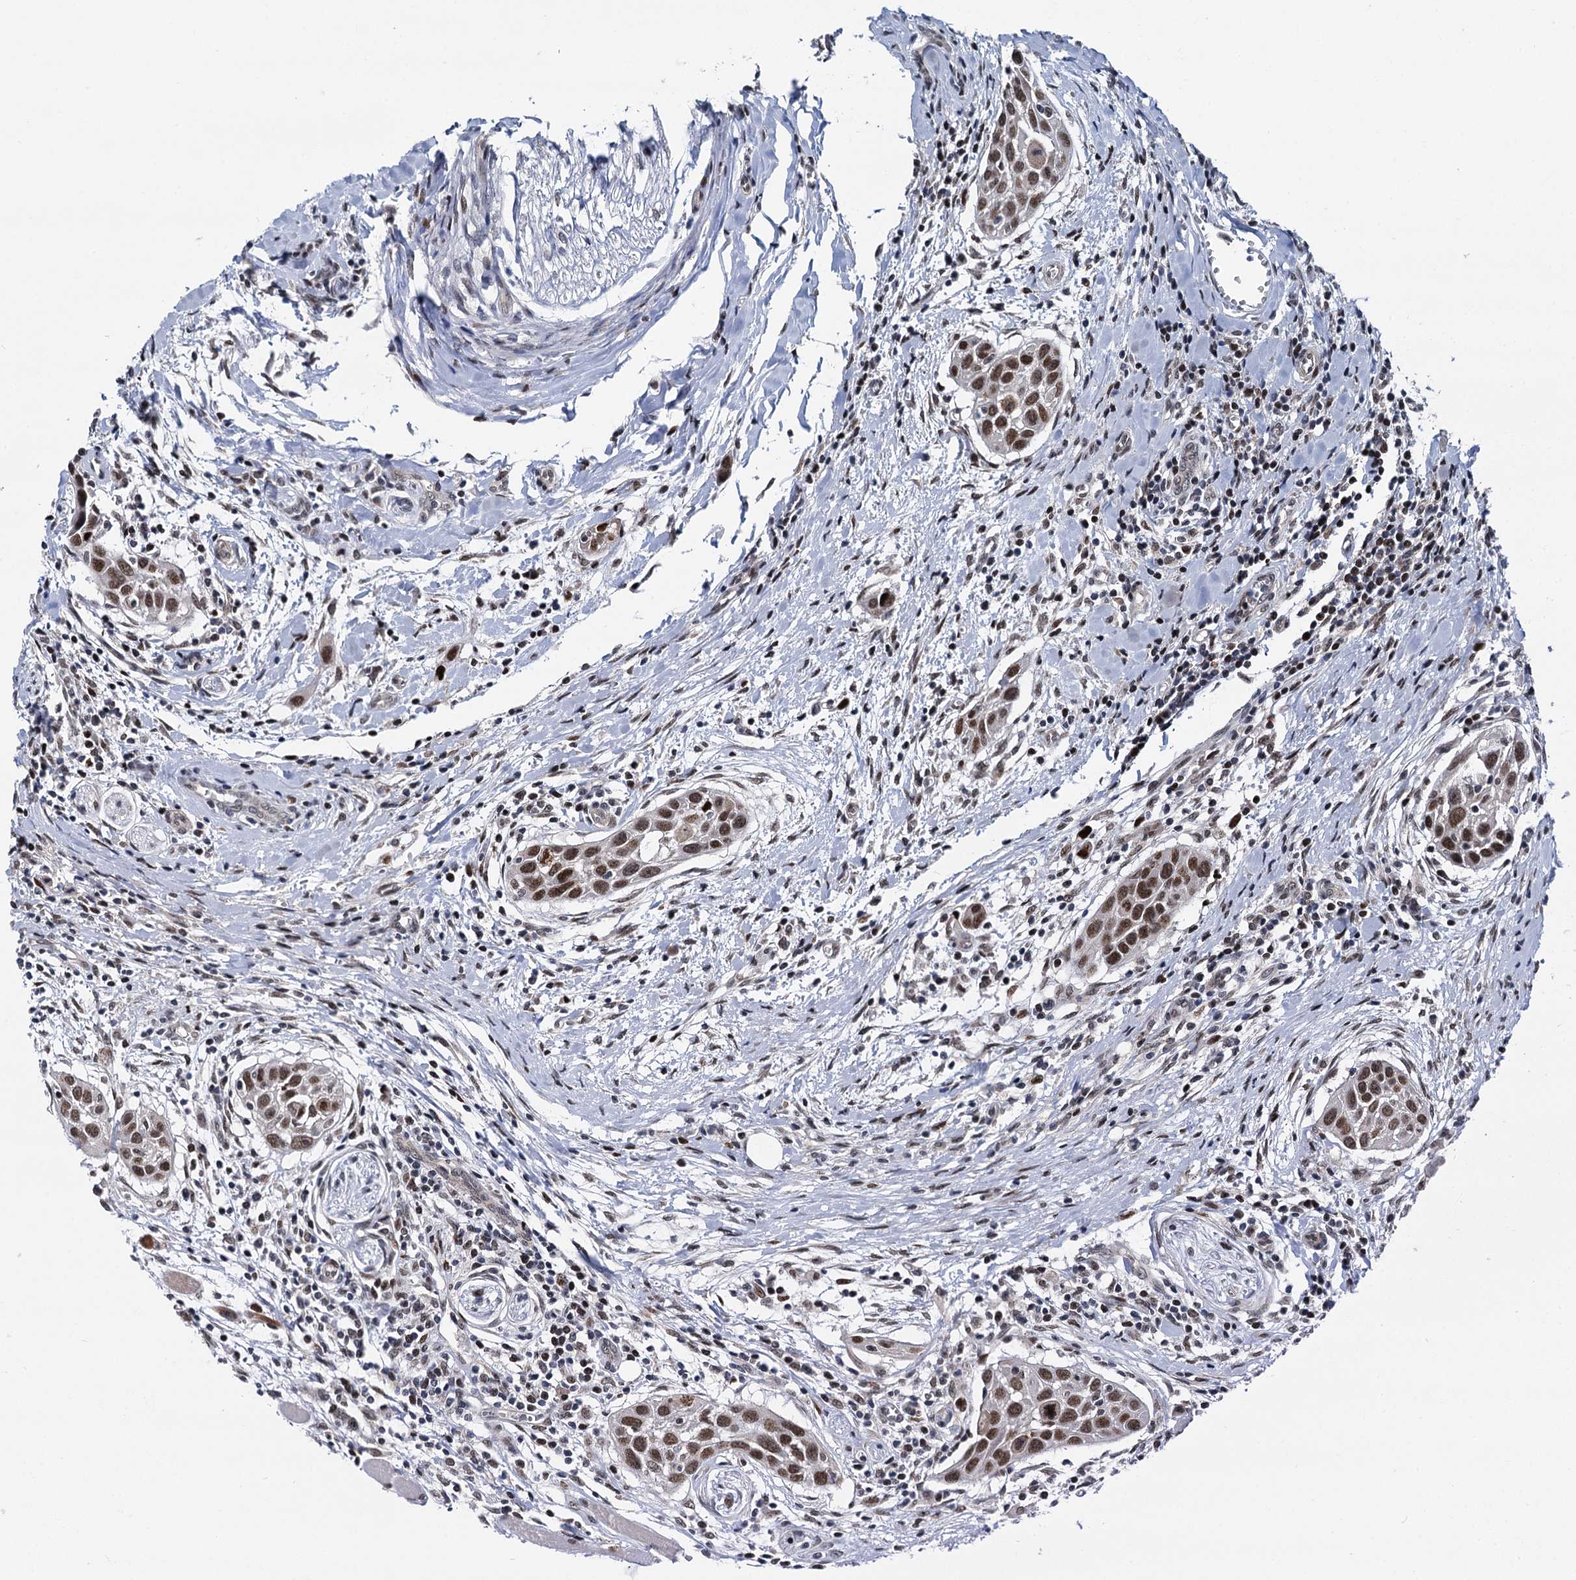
{"staining": {"intensity": "moderate", "quantity": ">75%", "location": "nuclear"}, "tissue": "head and neck cancer", "cell_type": "Tumor cells", "image_type": "cancer", "snomed": [{"axis": "morphology", "description": "Squamous cell carcinoma, NOS"}, {"axis": "topography", "description": "Oral tissue"}, {"axis": "topography", "description": "Head-Neck"}], "caption": "Tumor cells reveal medium levels of moderate nuclear staining in approximately >75% of cells in head and neck cancer. (DAB IHC, brown staining for protein, blue staining for nuclei).", "gene": "RUFY2", "patient": {"sex": "female", "age": 50}}